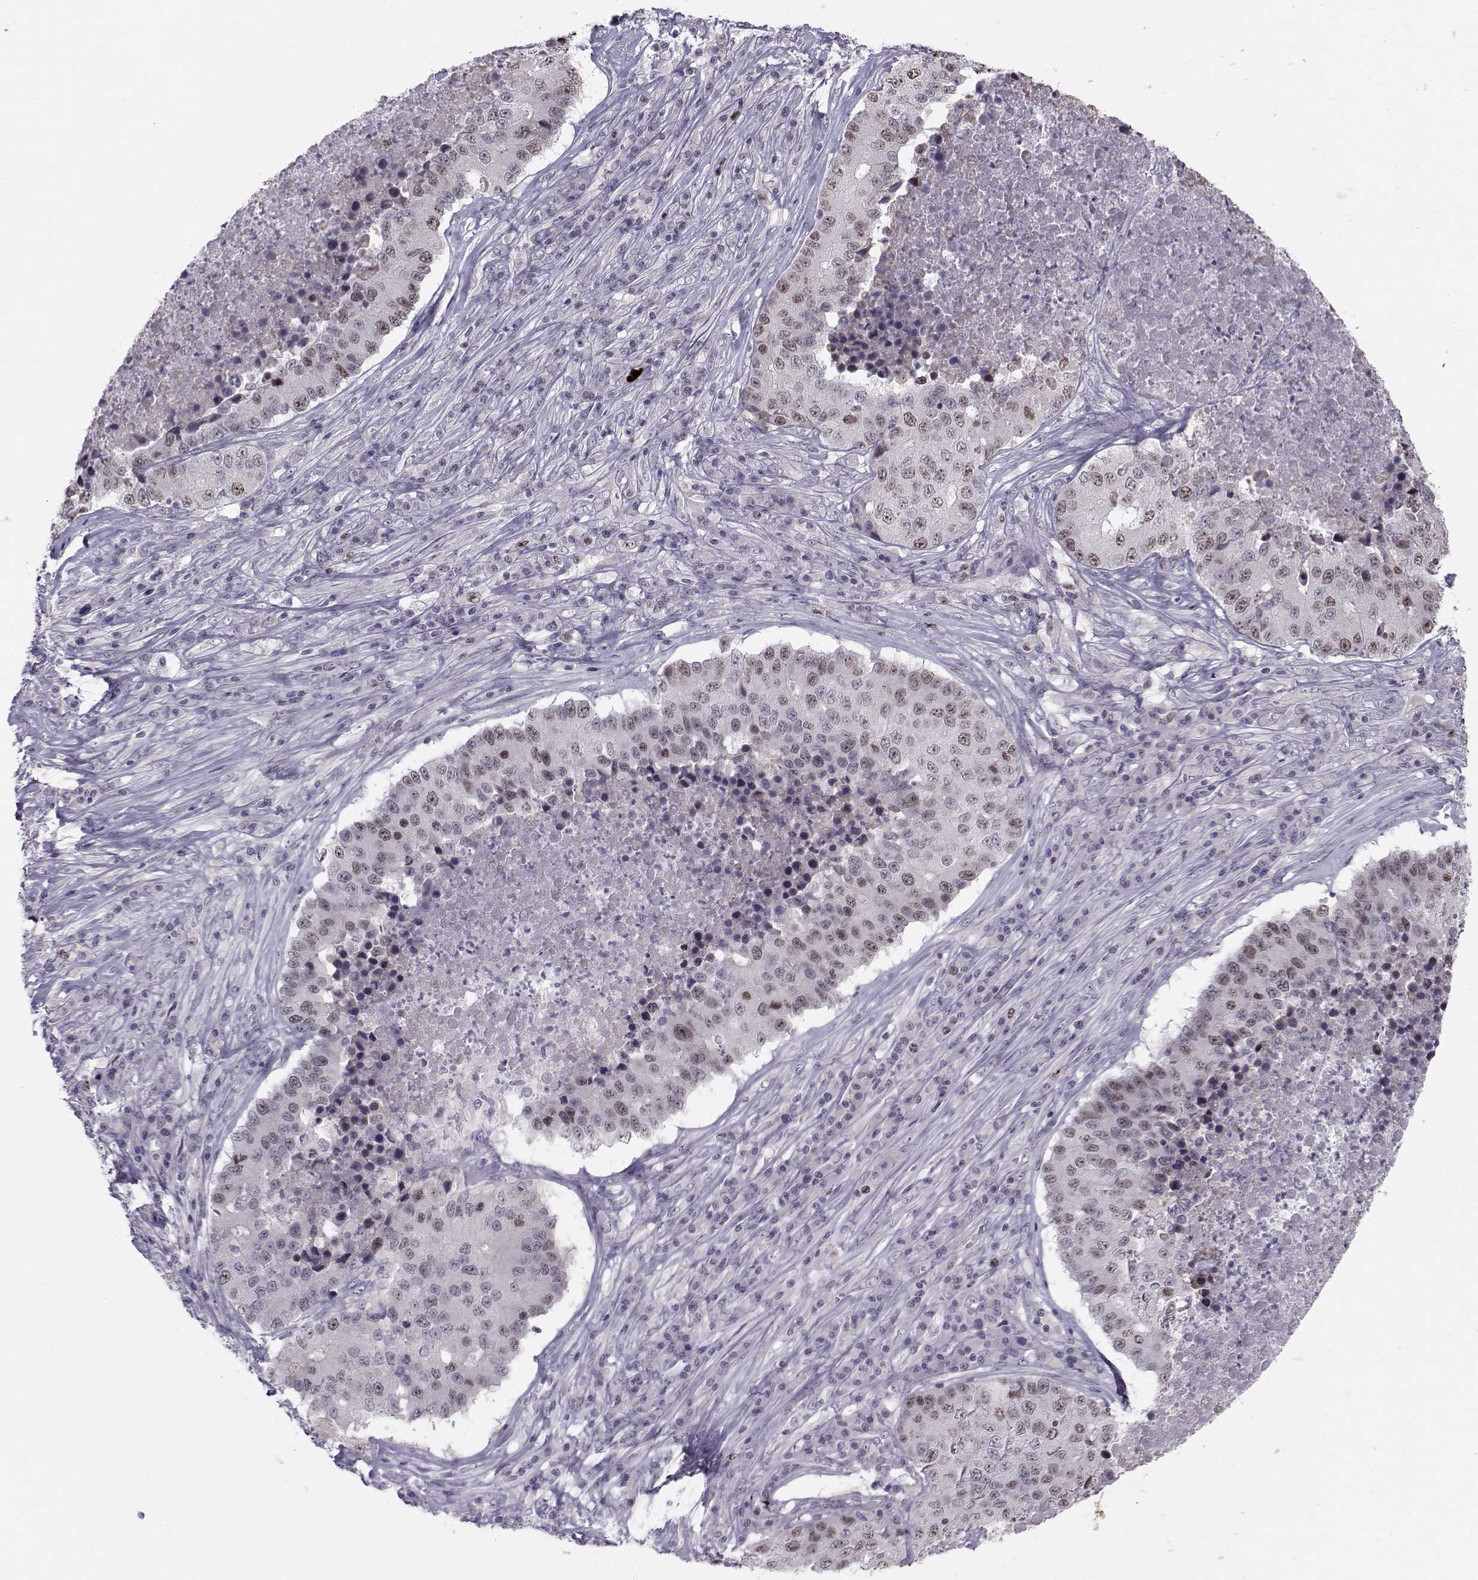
{"staining": {"intensity": "weak", "quantity": "<25%", "location": "nuclear"}, "tissue": "stomach cancer", "cell_type": "Tumor cells", "image_type": "cancer", "snomed": [{"axis": "morphology", "description": "Adenocarcinoma, NOS"}, {"axis": "topography", "description": "Stomach"}], "caption": "DAB (3,3'-diaminobenzidine) immunohistochemical staining of stomach cancer exhibits no significant staining in tumor cells.", "gene": "LRP8", "patient": {"sex": "male", "age": 71}}